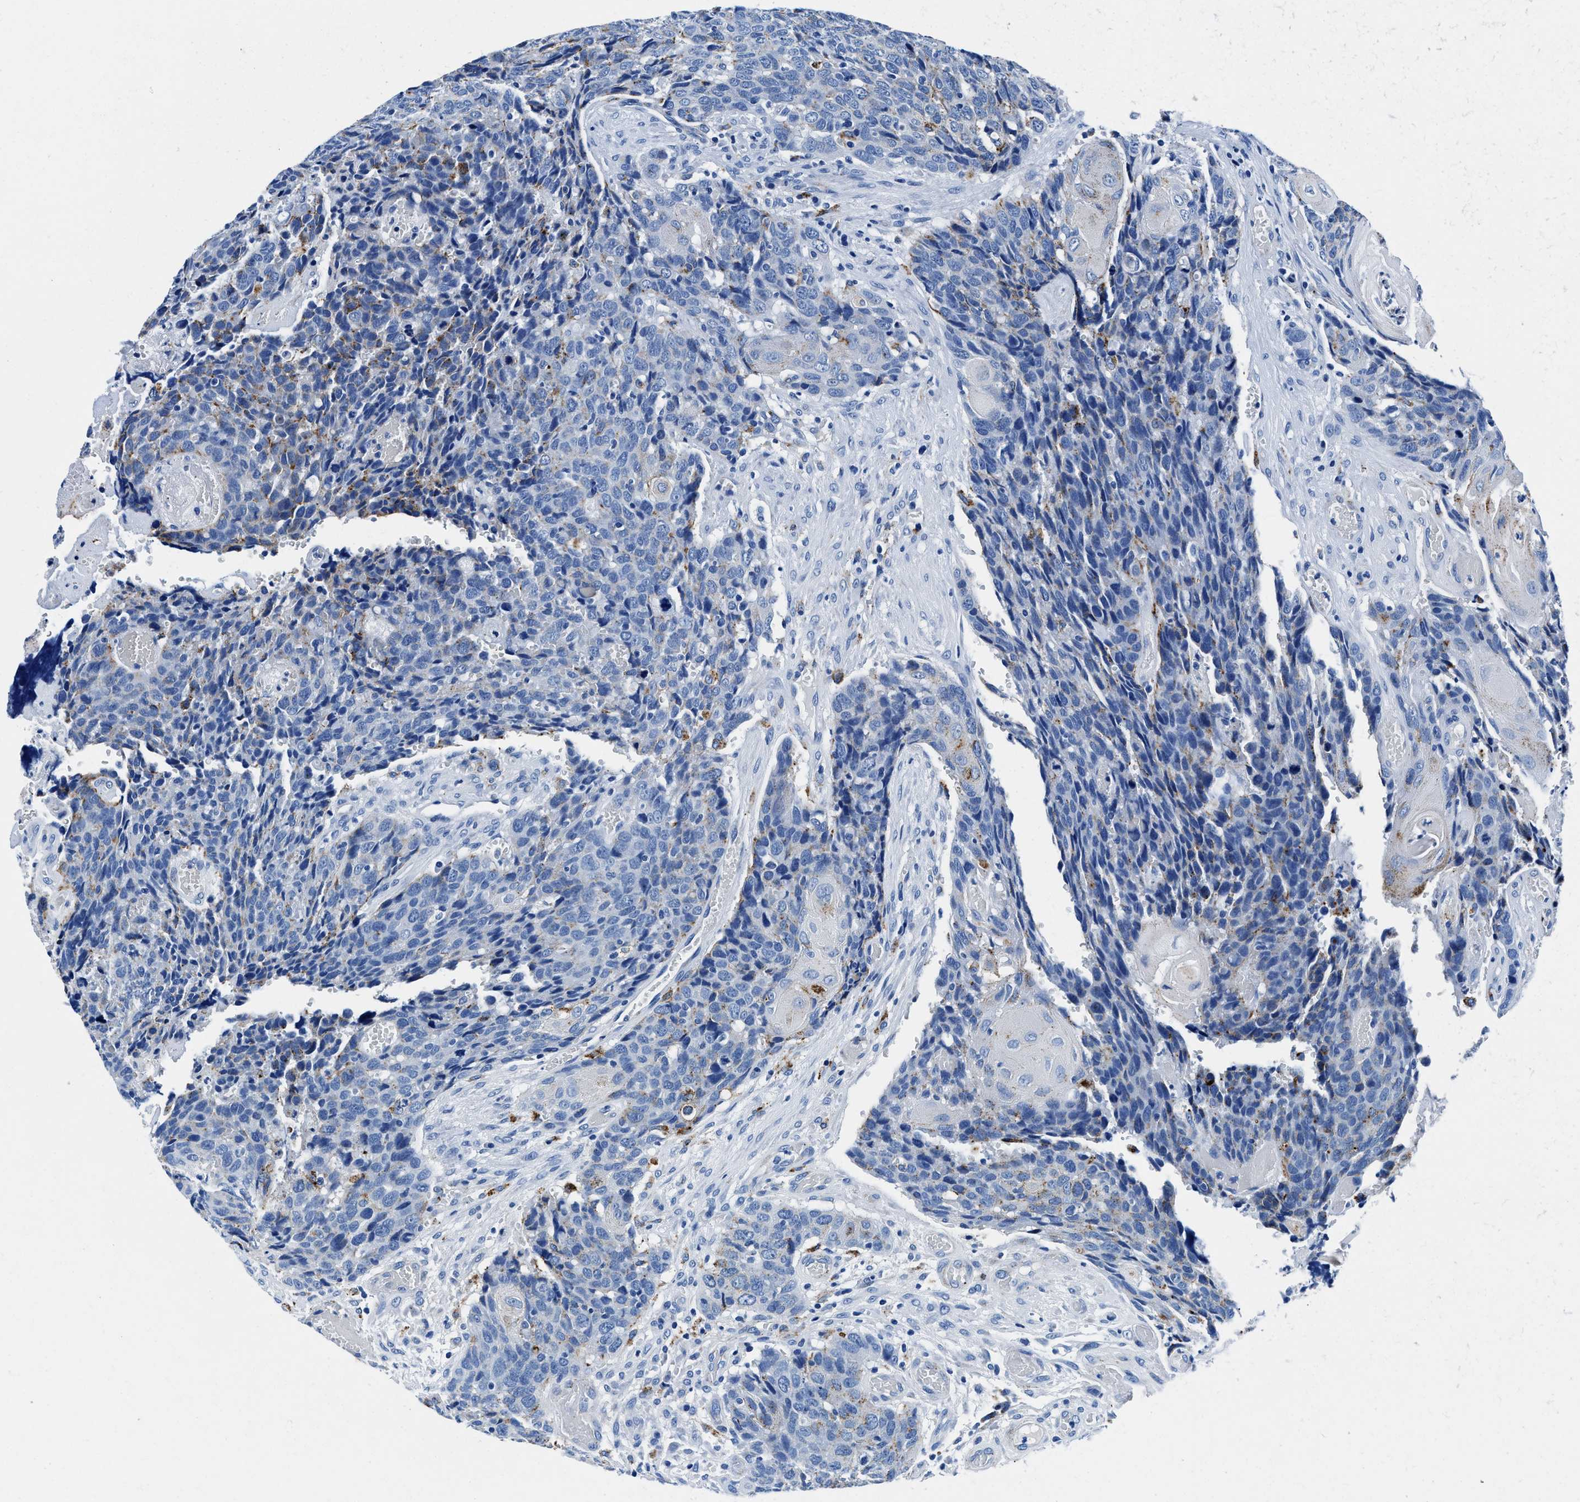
{"staining": {"intensity": "moderate", "quantity": "<25%", "location": "cytoplasmic/membranous"}, "tissue": "head and neck cancer", "cell_type": "Tumor cells", "image_type": "cancer", "snomed": [{"axis": "morphology", "description": "Squamous cell carcinoma, NOS"}, {"axis": "topography", "description": "Head-Neck"}], "caption": "The photomicrograph reveals immunohistochemical staining of head and neck cancer (squamous cell carcinoma). There is moderate cytoplasmic/membranous expression is seen in approximately <25% of tumor cells. The protein of interest is shown in brown color, while the nuclei are stained blue.", "gene": "OR14K1", "patient": {"sex": "male", "age": 66}}